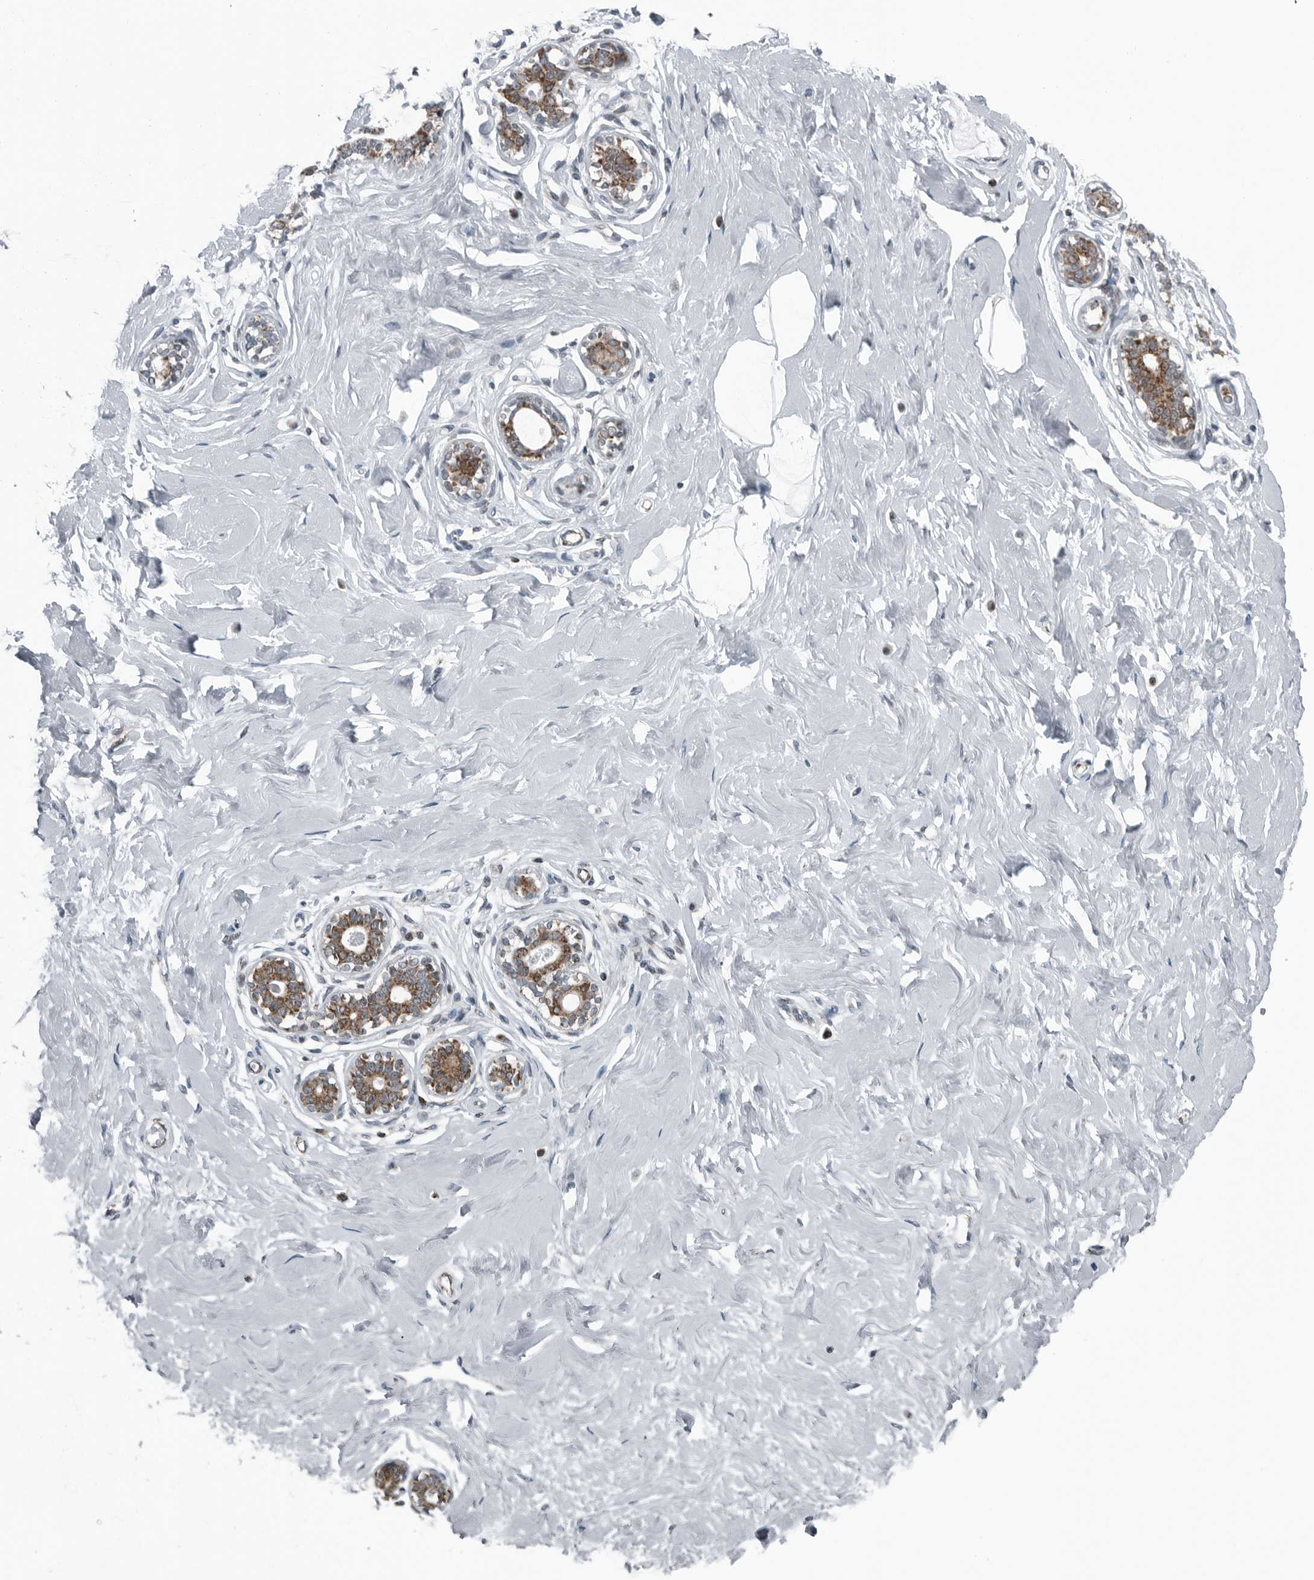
{"staining": {"intensity": "negative", "quantity": "none", "location": "none"}, "tissue": "breast", "cell_type": "Adipocytes", "image_type": "normal", "snomed": [{"axis": "morphology", "description": "Normal tissue, NOS"}, {"axis": "morphology", "description": "Adenoma, NOS"}, {"axis": "topography", "description": "Breast"}], "caption": "Adipocytes show no significant protein staining in unremarkable breast. Nuclei are stained in blue.", "gene": "GAK", "patient": {"sex": "female", "age": 23}}